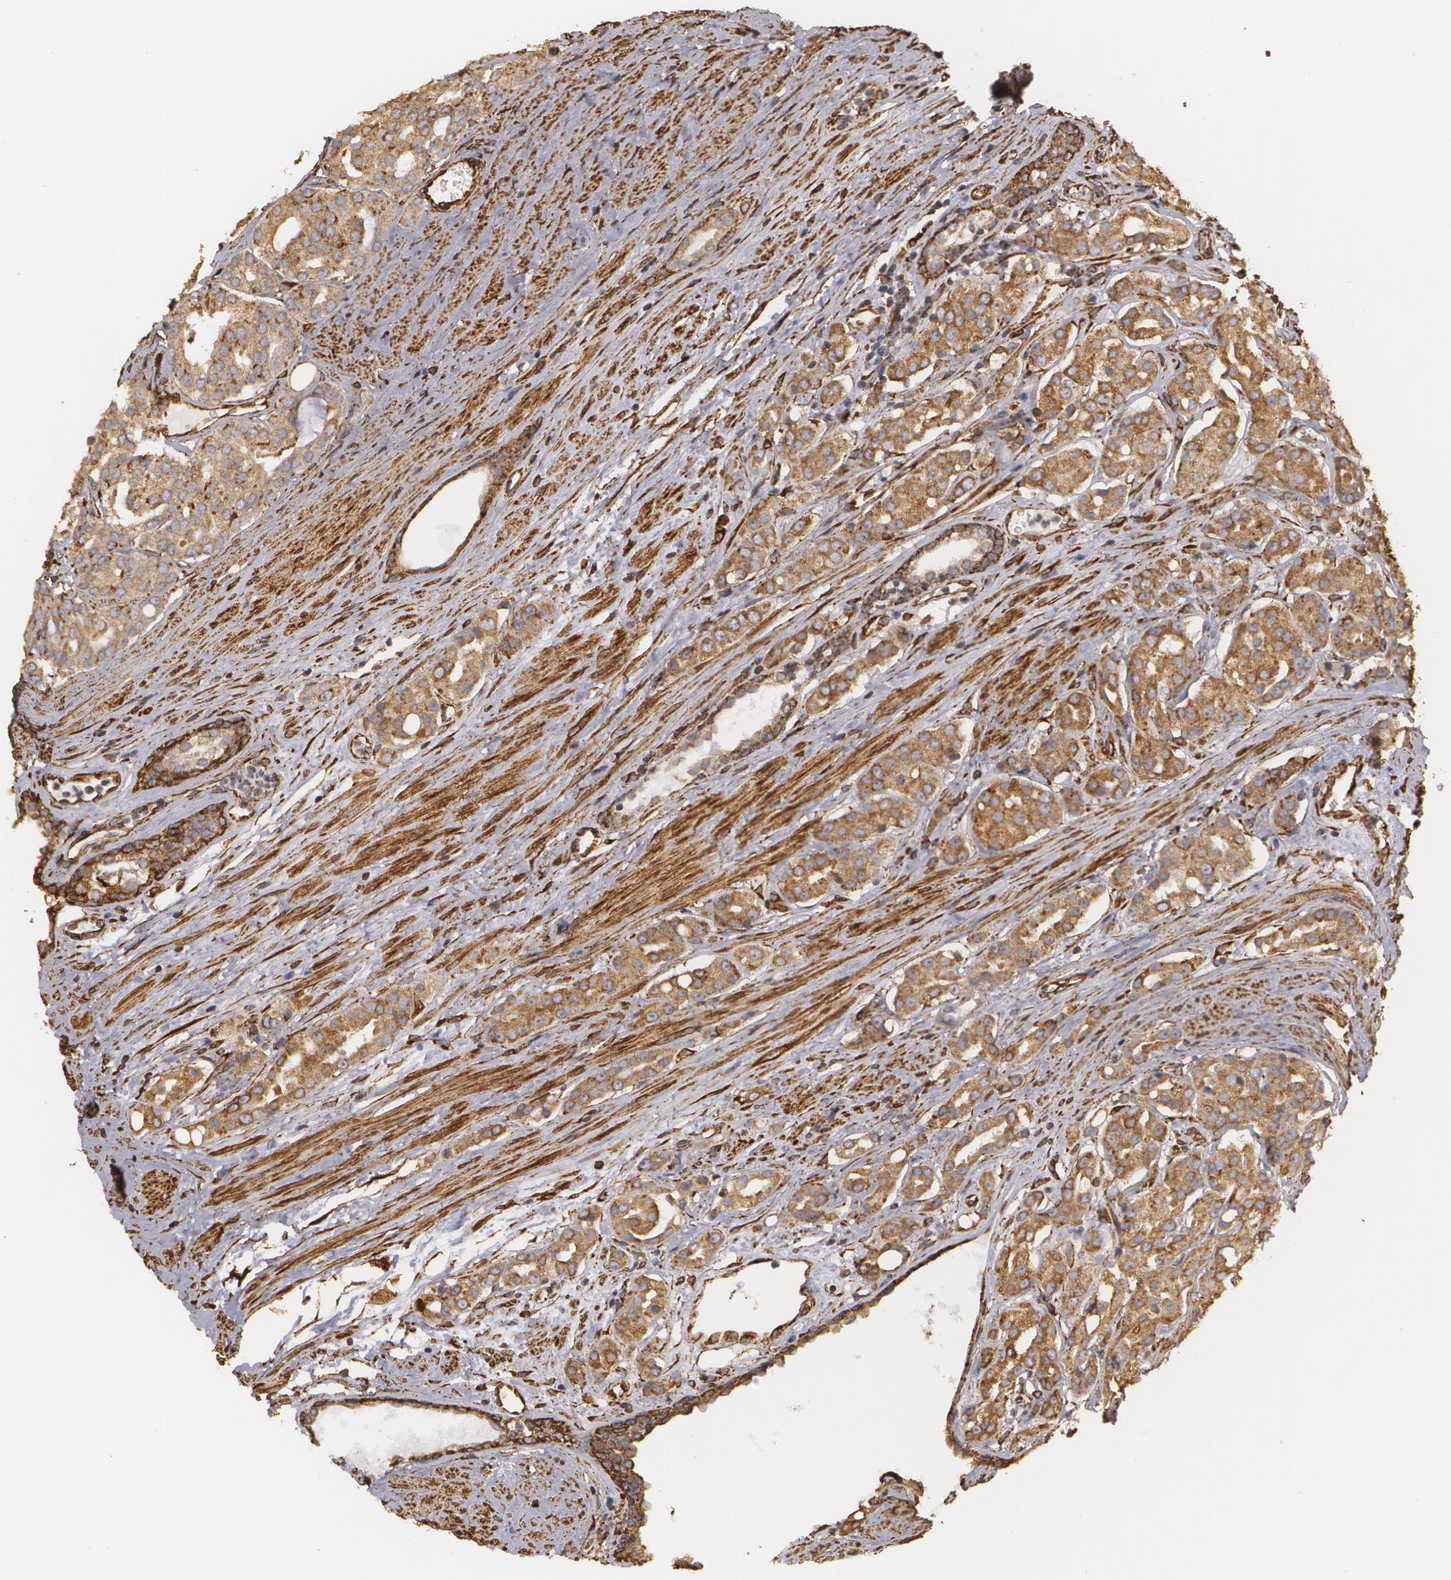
{"staining": {"intensity": "moderate", "quantity": ">75%", "location": "cytoplasmic/membranous"}, "tissue": "prostate cancer", "cell_type": "Tumor cells", "image_type": "cancer", "snomed": [{"axis": "morphology", "description": "Adenocarcinoma, High grade"}, {"axis": "topography", "description": "Prostate"}], "caption": "Human prostate adenocarcinoma (high-grade) stained for a protein (brown) reveals moderate cytoplasmic/membranous positive positivity in about >75% of tumor cells.", "gene": "CYB5R3", "patient": {"sex": "male", "age": 64}}